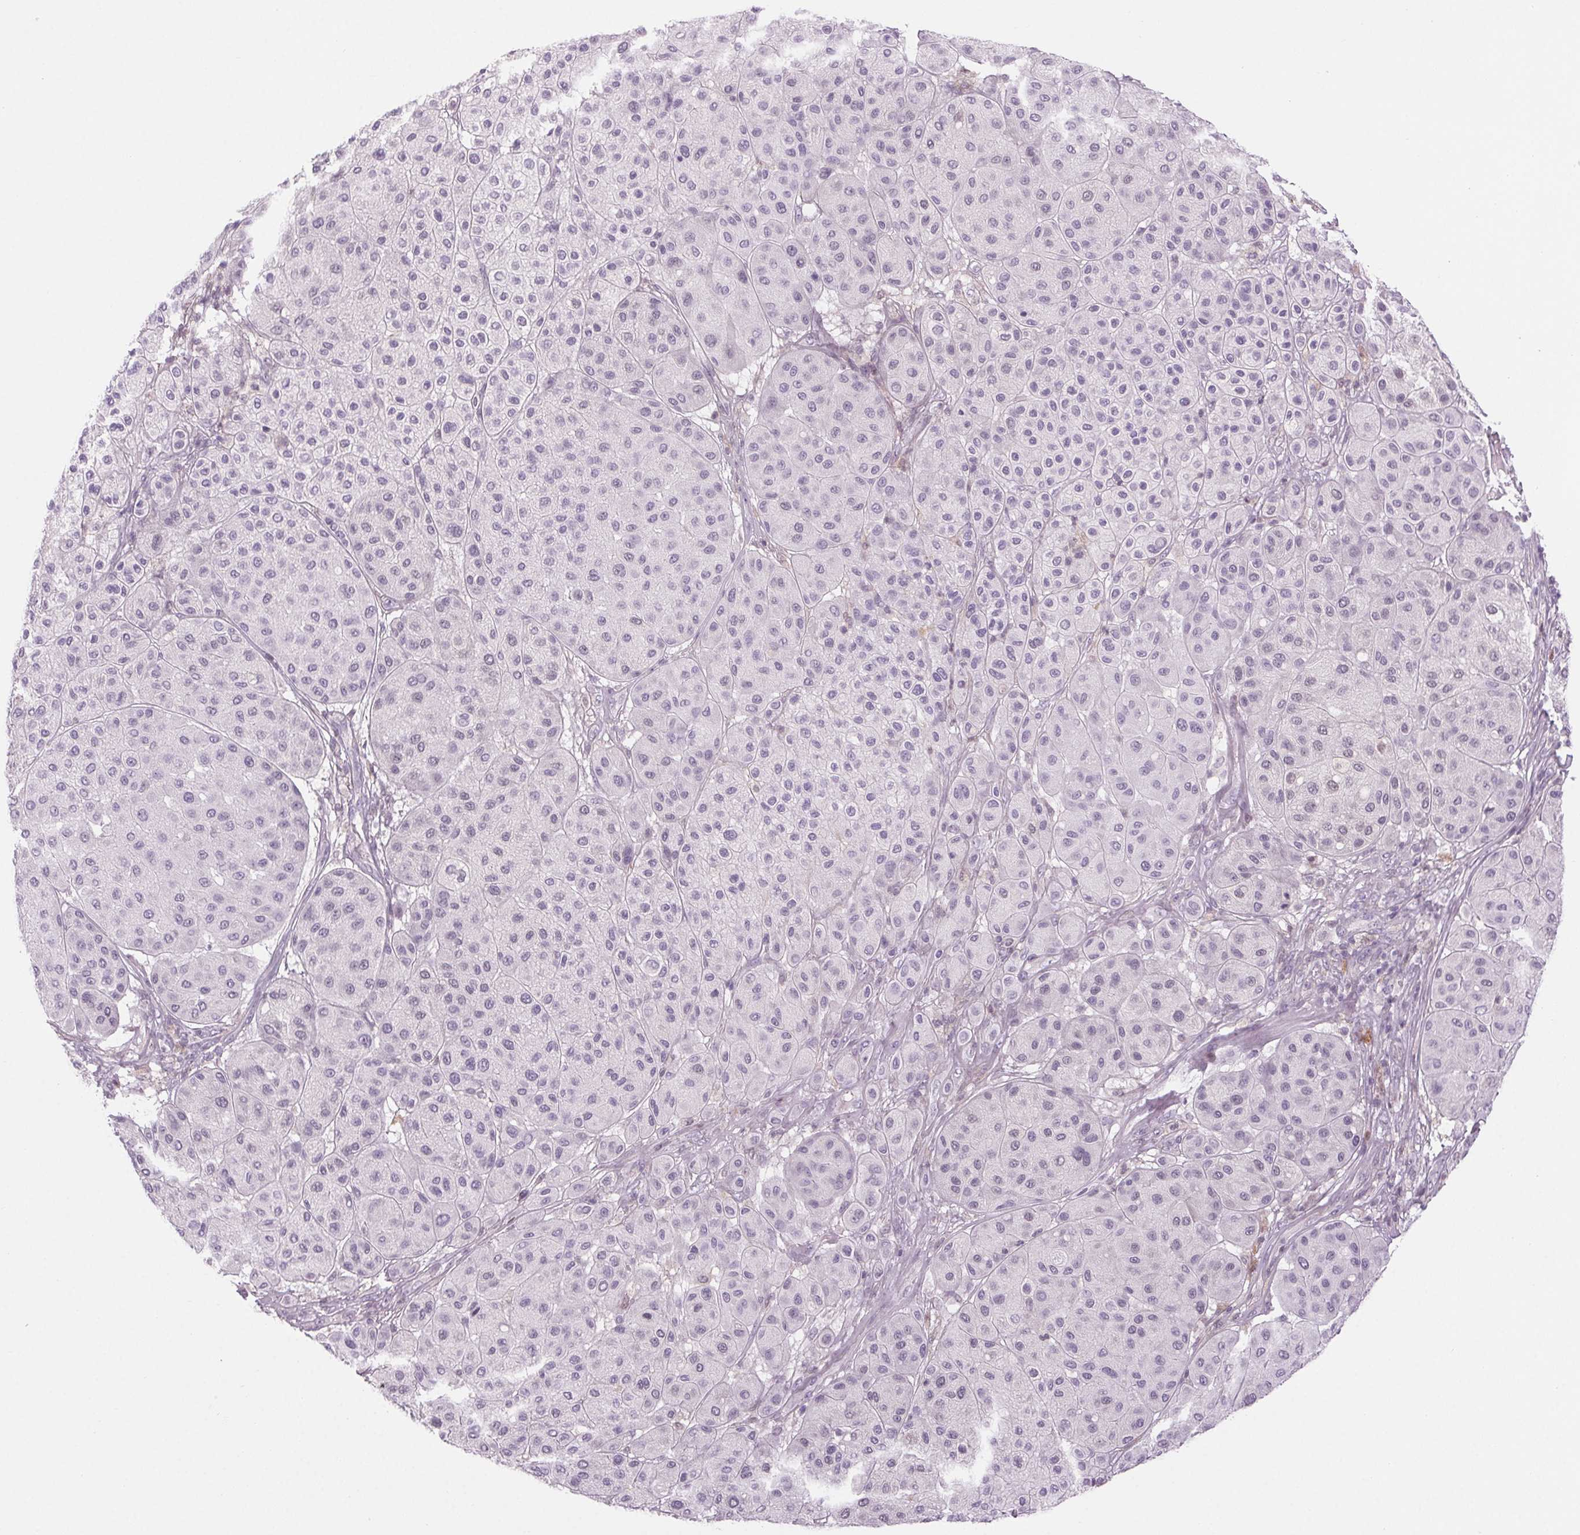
{"staining": {"intensity": "negative", "quantity": "none", "location": "none"}, "tissue": "melanoma", "cell_type": "Tumor cells", "image_type": "cancer", "snomed": [{"axis": "morphology", "description": "Malignant melanoma, Metastatic site"}, {"axis": "topography", "description": "Smooth muscle"}], "caption": "Melanoma stained for a protein using immunohistochemistry (IHC) demonstrates no expression tumor cells.", "gene": "SLC6A19", "patient": {"sex": "male", "age": 41}}